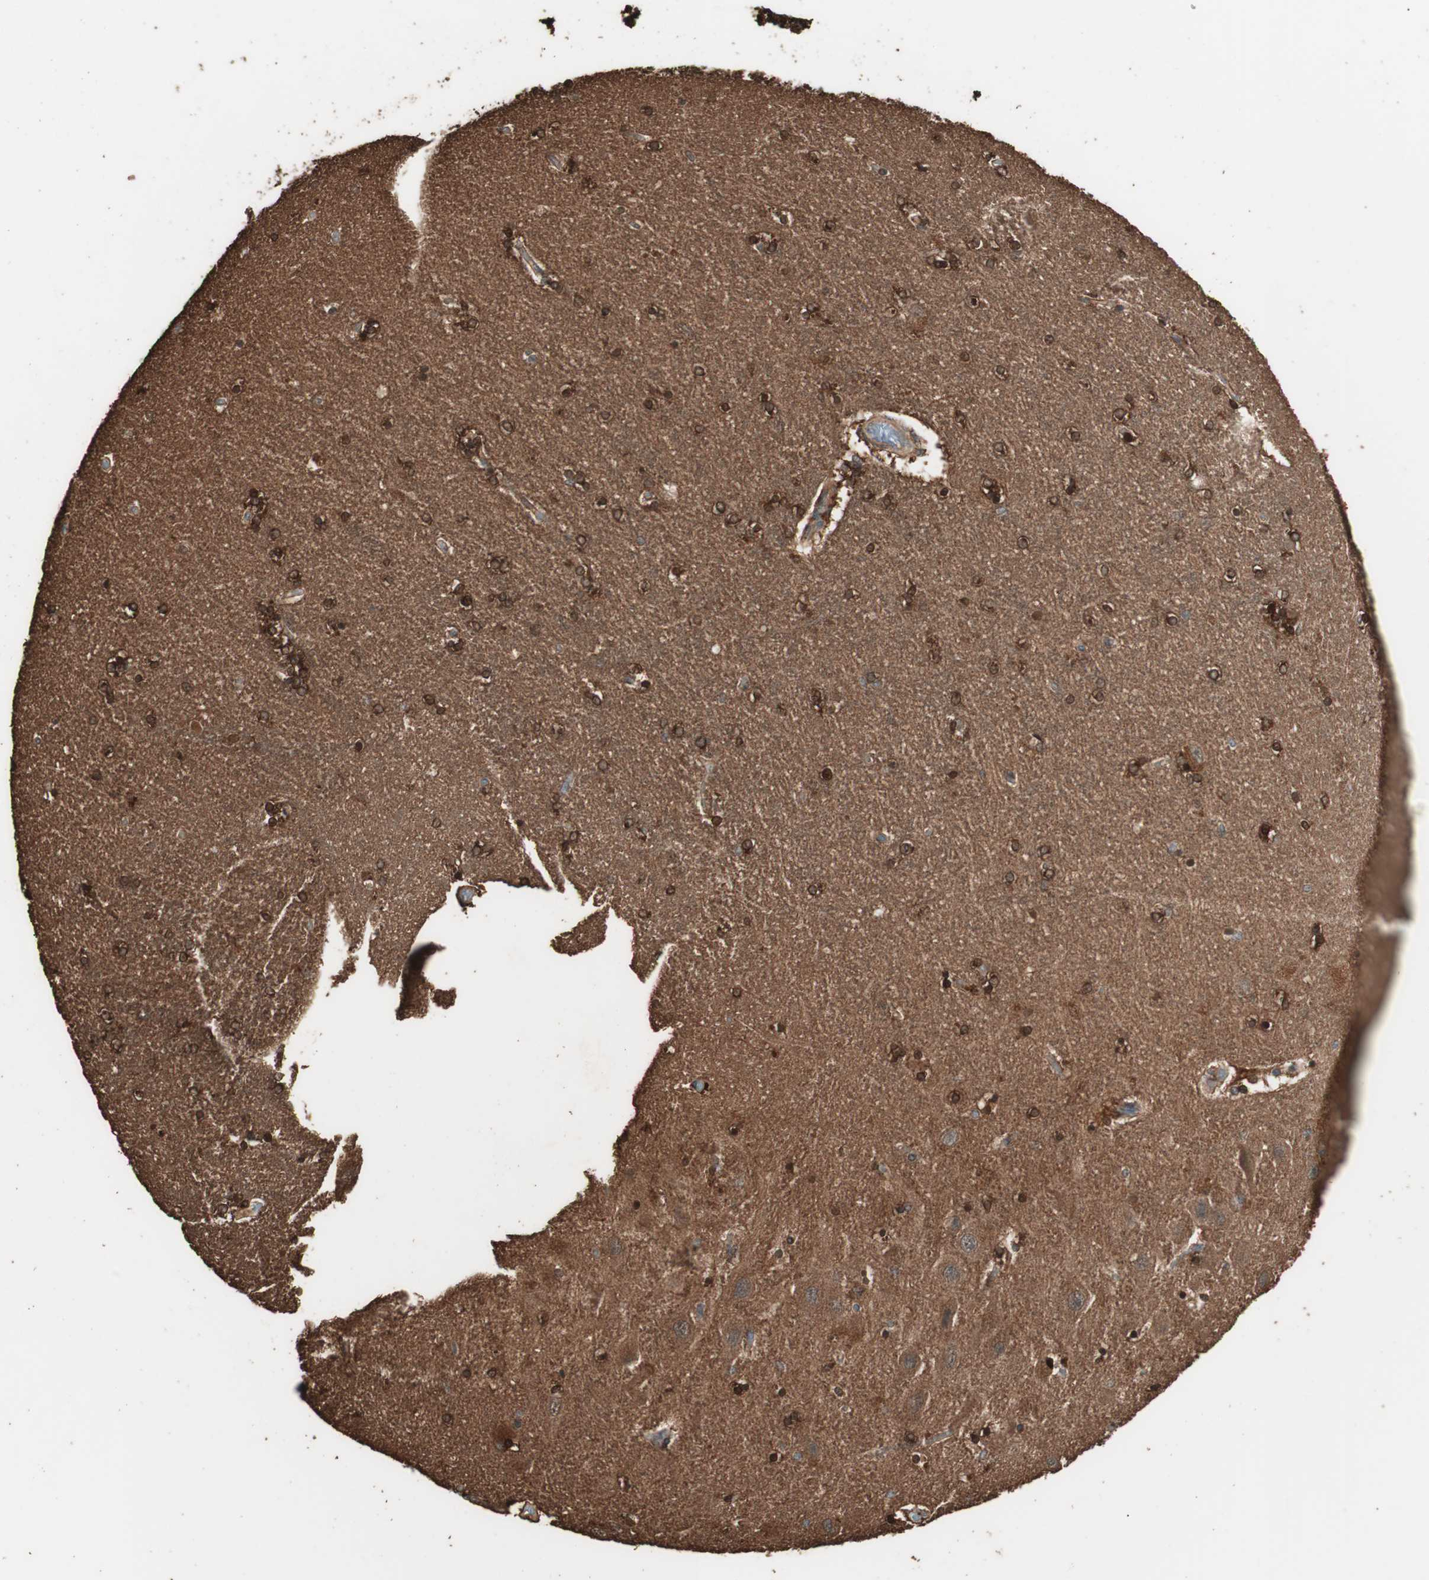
{"staining": {"intensity": "strong", "quantity": ">75%", "location": "cytoplasmic/membranous,nuclear"}, "tissue": "hippocampus", "cell_type": "Glial cells", "image_type": "normal", "snomed": [{"axis": "morphology", "description": "Normal tissue, NOS"}, {"axis": "topography", "description": "Hippocampus"}], "caption": "High-magnification brightfield microscopy of normal hippocampus stained with DAB (3,3'-diaminobenzidine) (brown) and counterstained with hematoxylin (blue). glial cells exhibit strong cytoplasmic/membranous,nuclear expression is present in approximately>75% of cells.", "gene": "CCN4", "patient": {"sex": "female", "age": 54}}